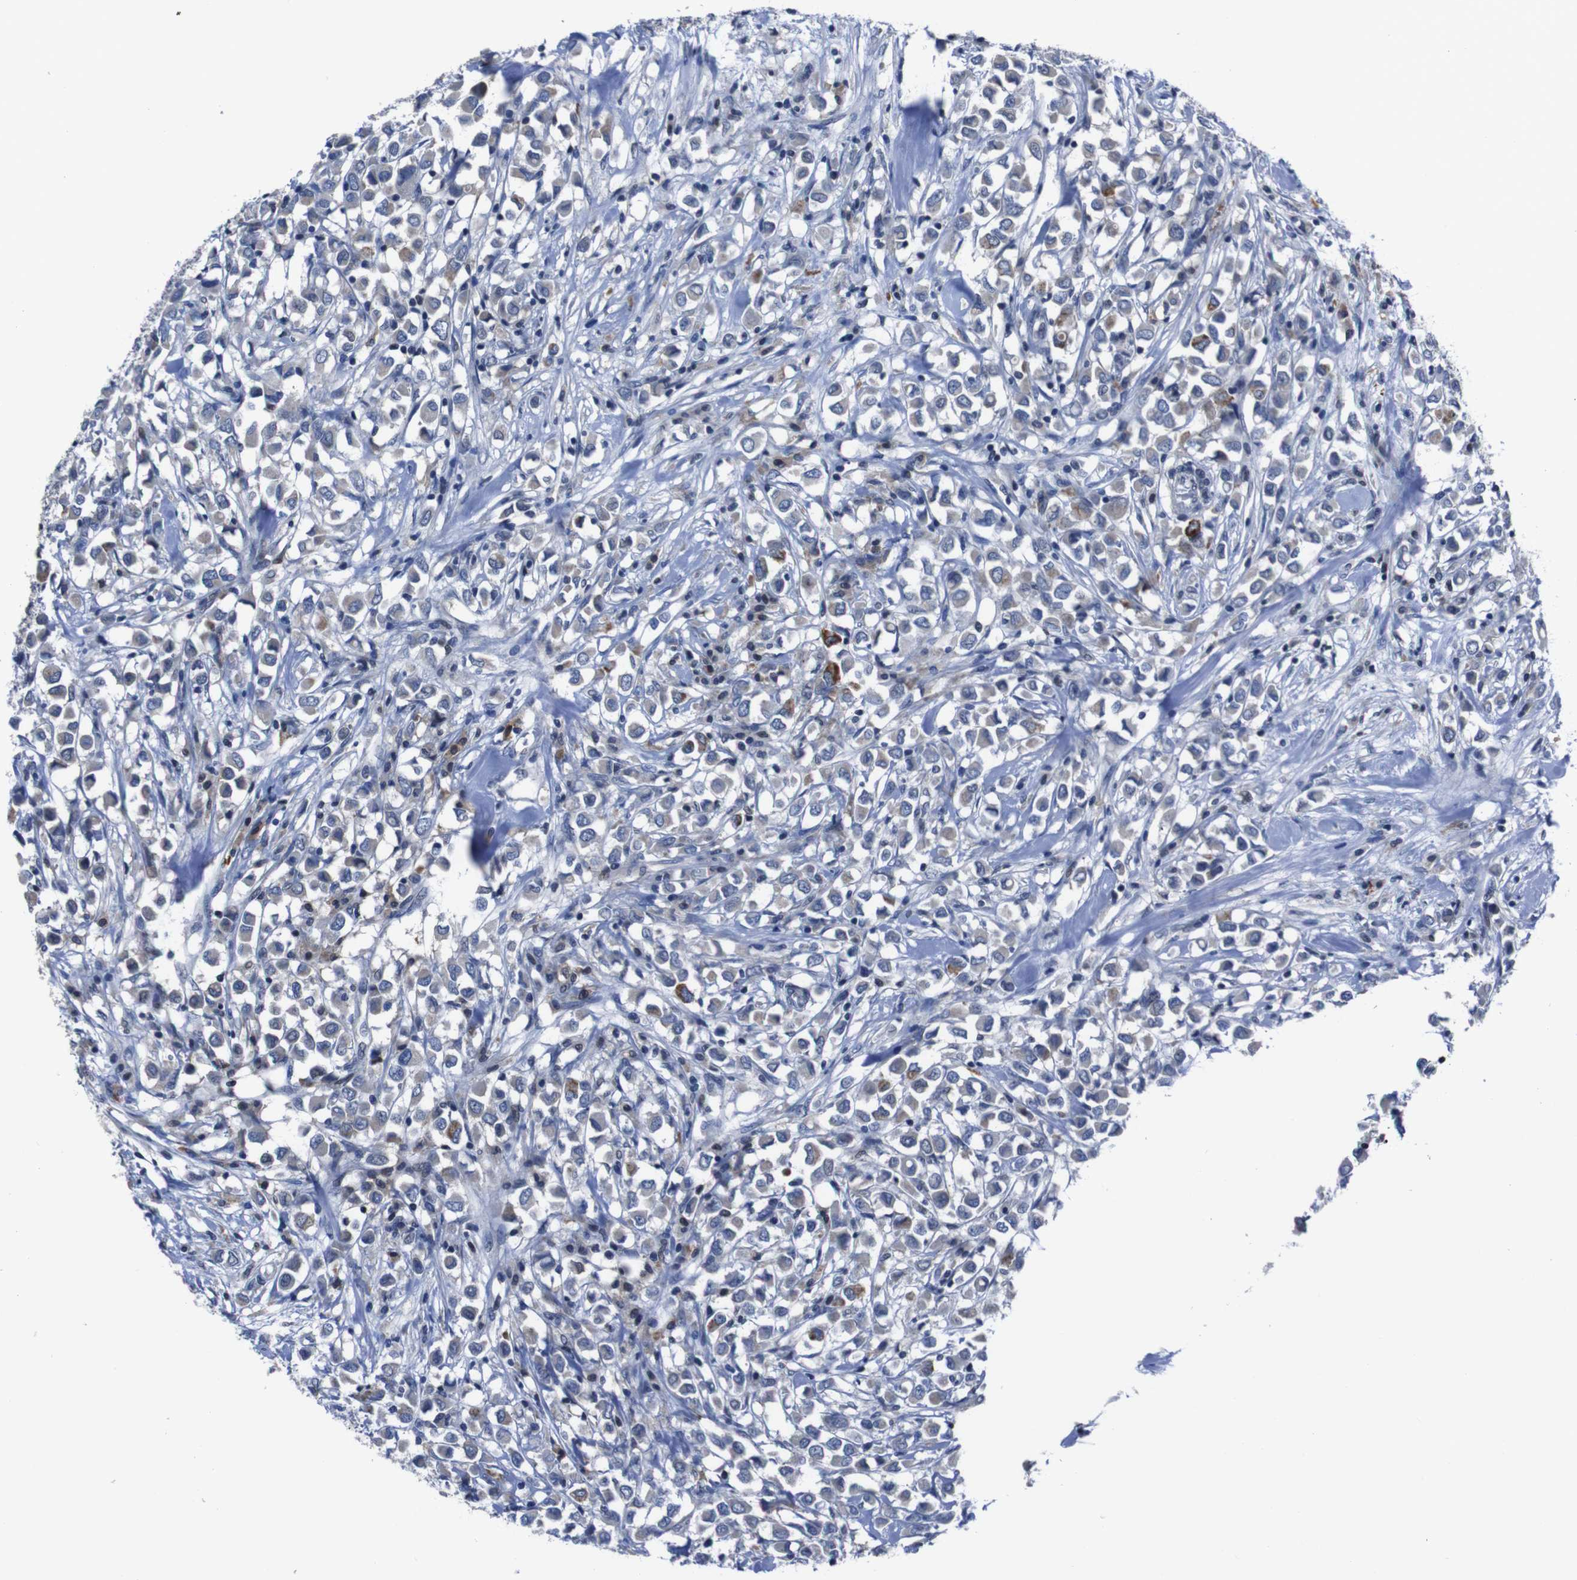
{"staining": {"intensity": "moderate", "quantity": "<25%", "location": "cytoplasmic/membranous"}, "tissue": "breast cancer", "cell_type": "Tumor cells", "image_type": "cancer", "snomed": [{"axis": "morphology", "description": "Duct carcinoma"}, {"axis": "topography", "description": "Breast"}], "caption": "Human breast infiltrating ductal carcinoma stained with a brown dye demonstrates moderate cytoplasmic/membranous positive positivity in approximately <25% of tumor cells.", "gene": "SEMA4B", "patient": {"sex": "female", "age": 61}}